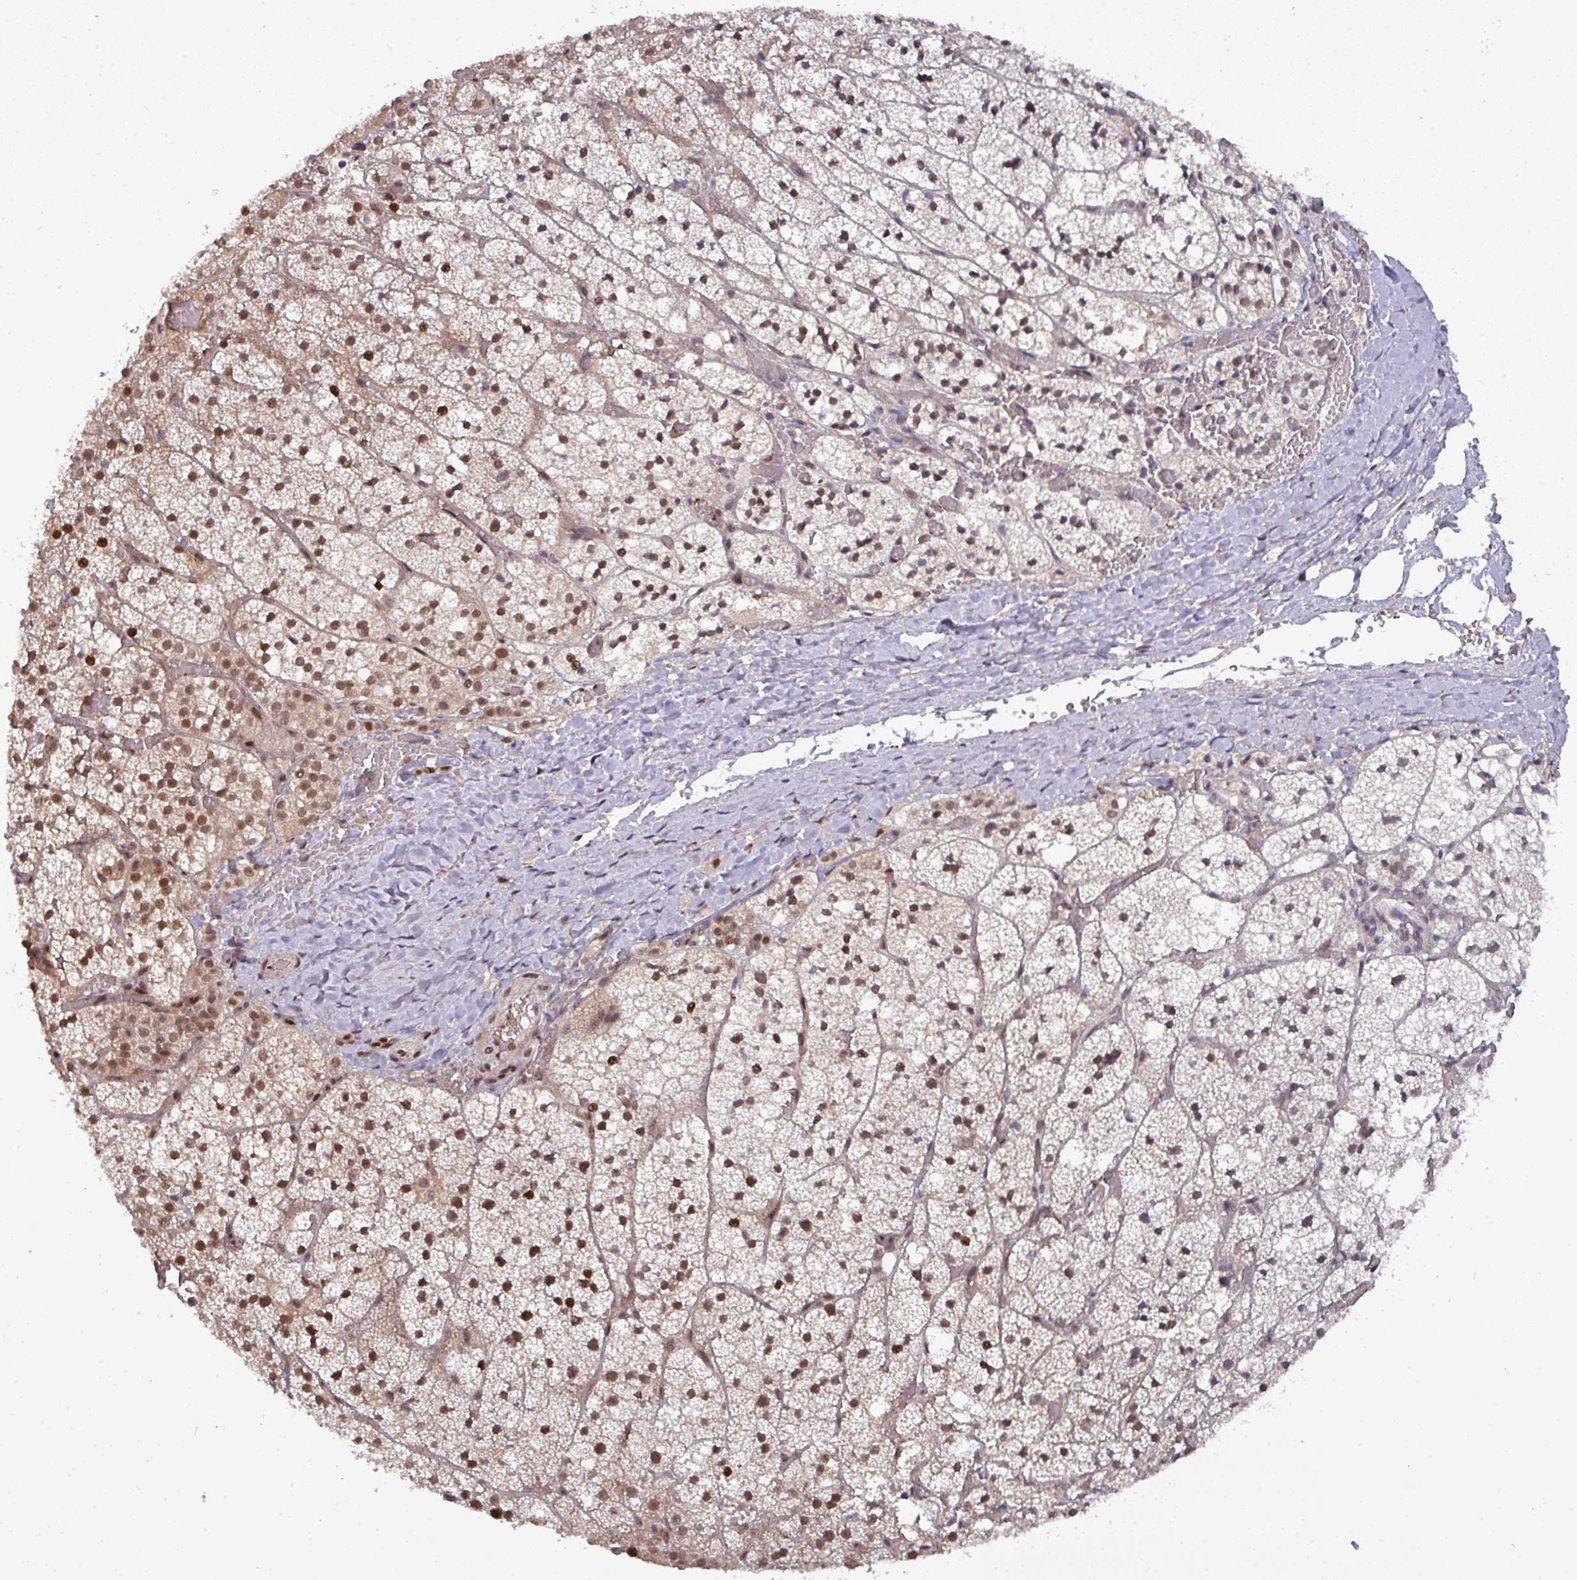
{"staining": {"intensity": "strong", "quantity": ">75%", "location": "cytoplasmic/membranous,nuclear"}, "tissue": "adrenal gland", "cell_type": "Glandular cells", "image_type": "normal", "snomed": [{"axis": "morphology", "description": "Normal tissue, NOS"}, {"axis": "topography", "description": "Adrenal gland"}], "caption": "Protein staining of unremarkable adrenal gland demonstrates strong cytoplasmic/membranous,nuclear staining in about >75% of glandular cells. The staining is performed using DAB brown chromogen to label protein expression. The nuclei are counter-stained blue using hematoxylin.", "gene": "CIC", "patient": {"sex": "male", "age": 53}}